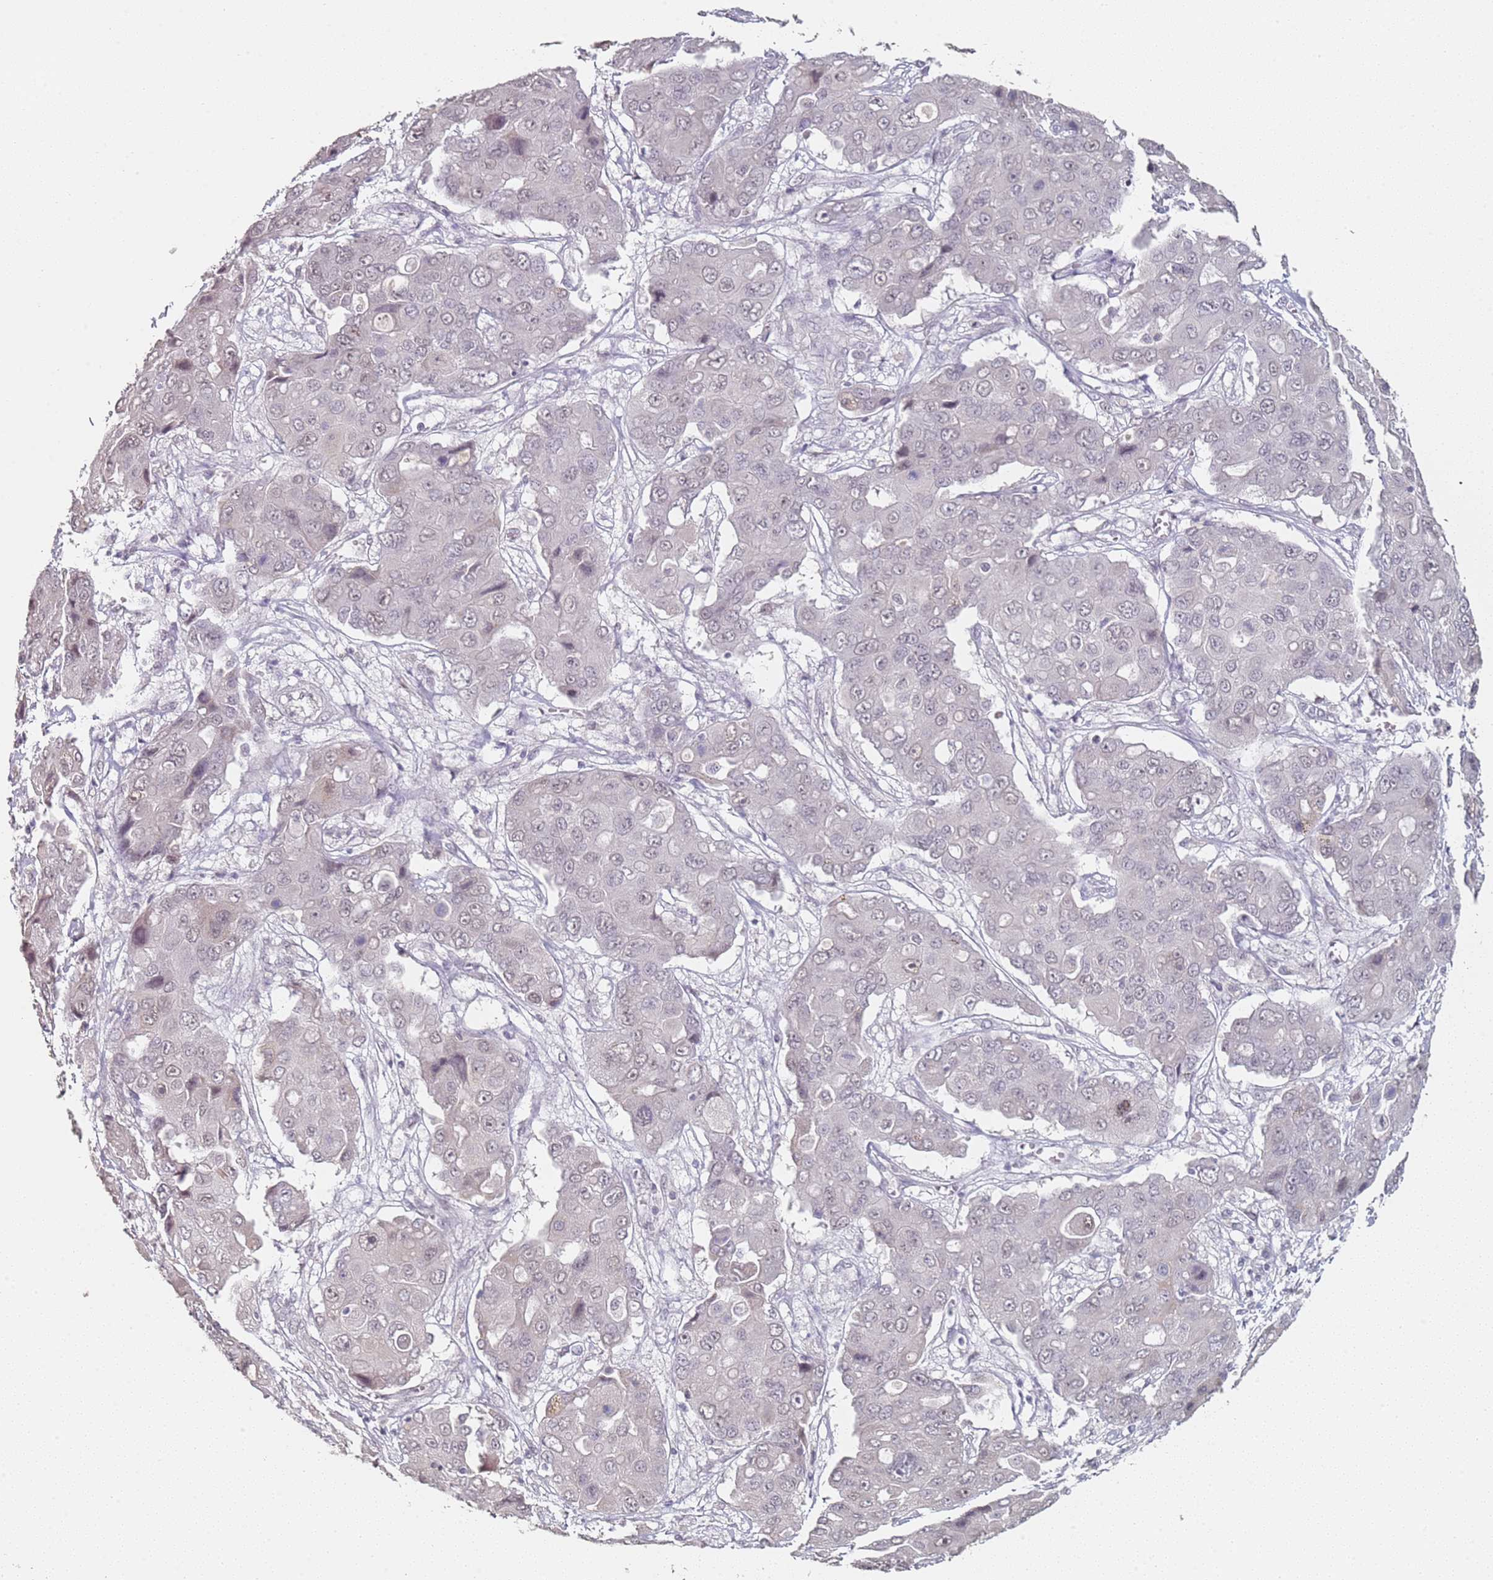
{"staining": {"intensity": "weak", "quantity": "<25%", "location": "nuclear"}, "tissue": "liver cancer", "cell_type": "Tumor cells", "image_type": "cancer", "snomed": [{"axis": "morphology", "description": "Cholangiocarcinoma"}, {"axis": "topography", "description": "Liver"}], "caption": "Tumor cells are negative for protein expression in human liver cholangiocarcinoma.", "gene": "DNAH11", "patient": {"sex": "male", "age": 67}}